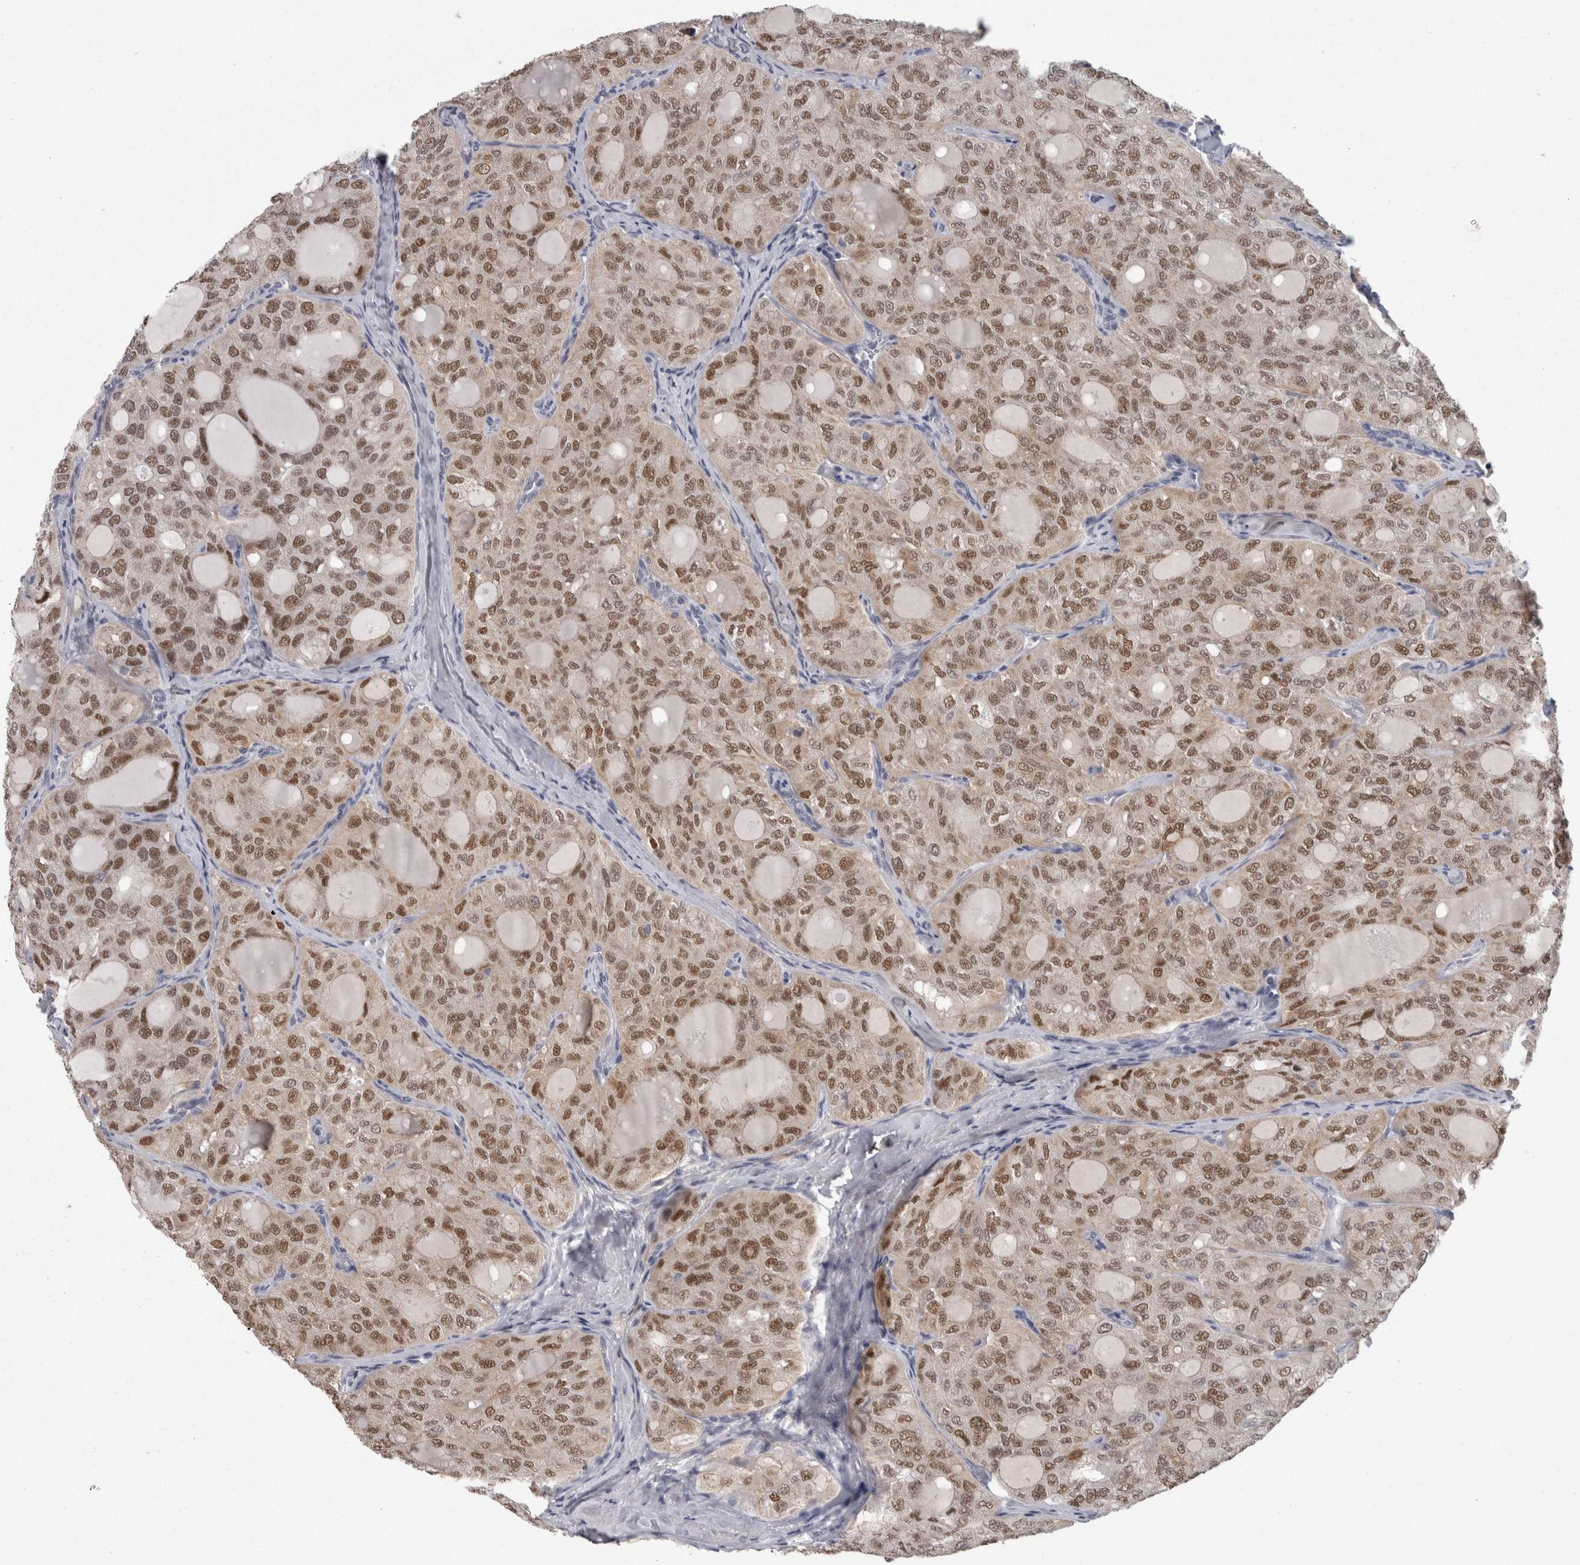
{"staining": {"intensity": "moderate", "quantity": ">75%", "location": "nuclear"}, "tissue": "thyroid cancer", "cell_type": "Tumor cells", "image_type": "cancer", "snomed": [{"axis": "morphology", "description": "Follicular adenoma carcinoma, NOS"}, {"axis": "topography", "description": "Thyroid gland"}], "caption": "The micrograph reveals a brown stain indicating the presence of a protein in the nuclear of tumor cells in thyroid cancer (follicular adenoma carcinoma).", "gene": "RMDN1", "patient": {"sex": "male", "age": 75}}